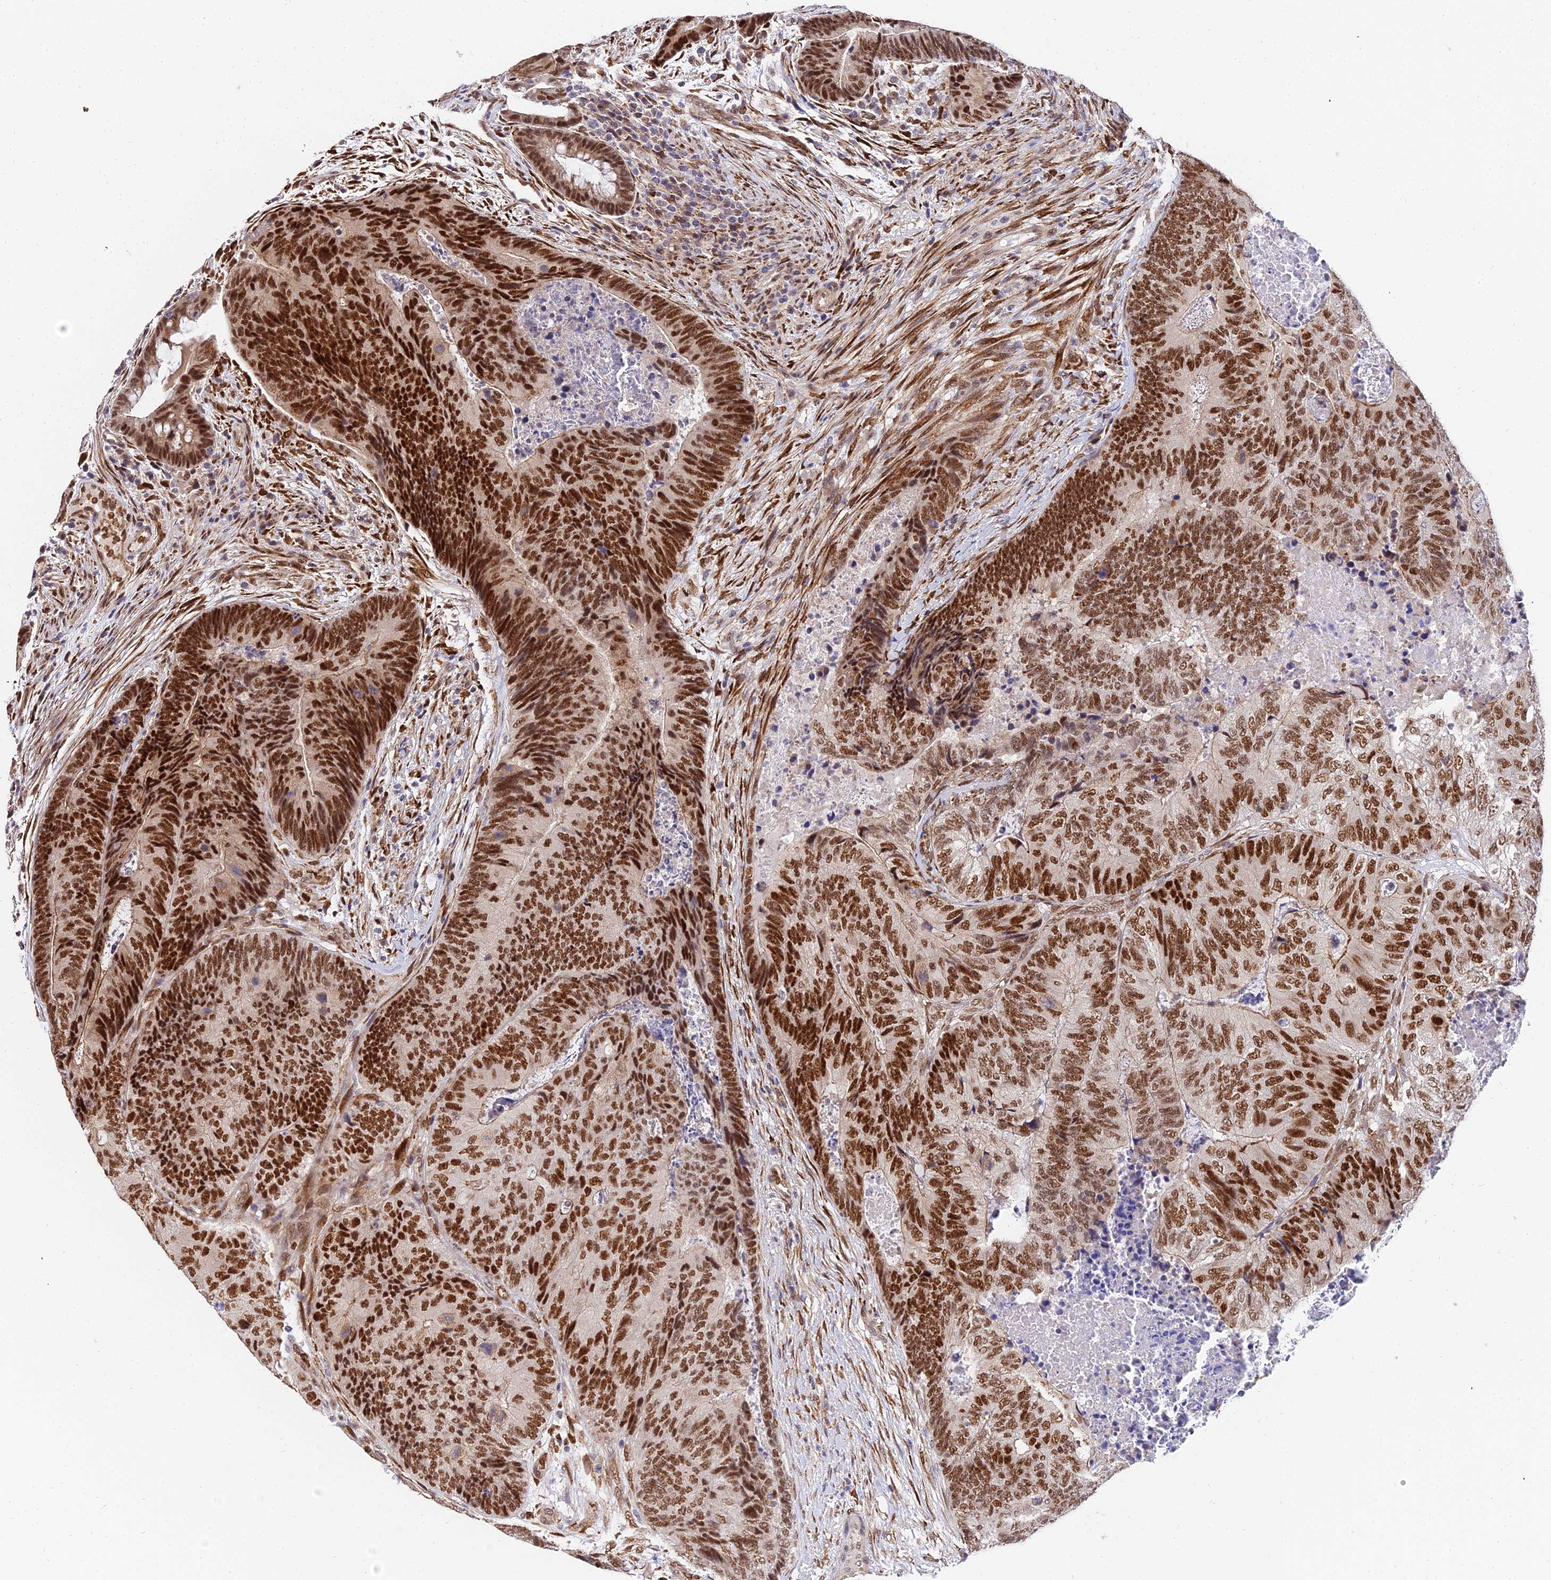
{"staining": {"intensity": "strong", "quantity": ">75%", "location": "nuclear"}, "tissue": "colorectal cancer", "cell_type": "Tumor cells", "image_type": "cancer", "snomed": [{"axis": "morphology", "description": "Adenocarcinoma, NOS"}, {"axis": "topography", "description": "Colon"}], "caption": "There is high levels of strong nuclear expression in tumor cells of adenocarcinoma (colorectal), as demonstrated by immunohistochemical staining (brown color).", "gene": "BCL9", "patient": {"sex": "female", "age": 67}}